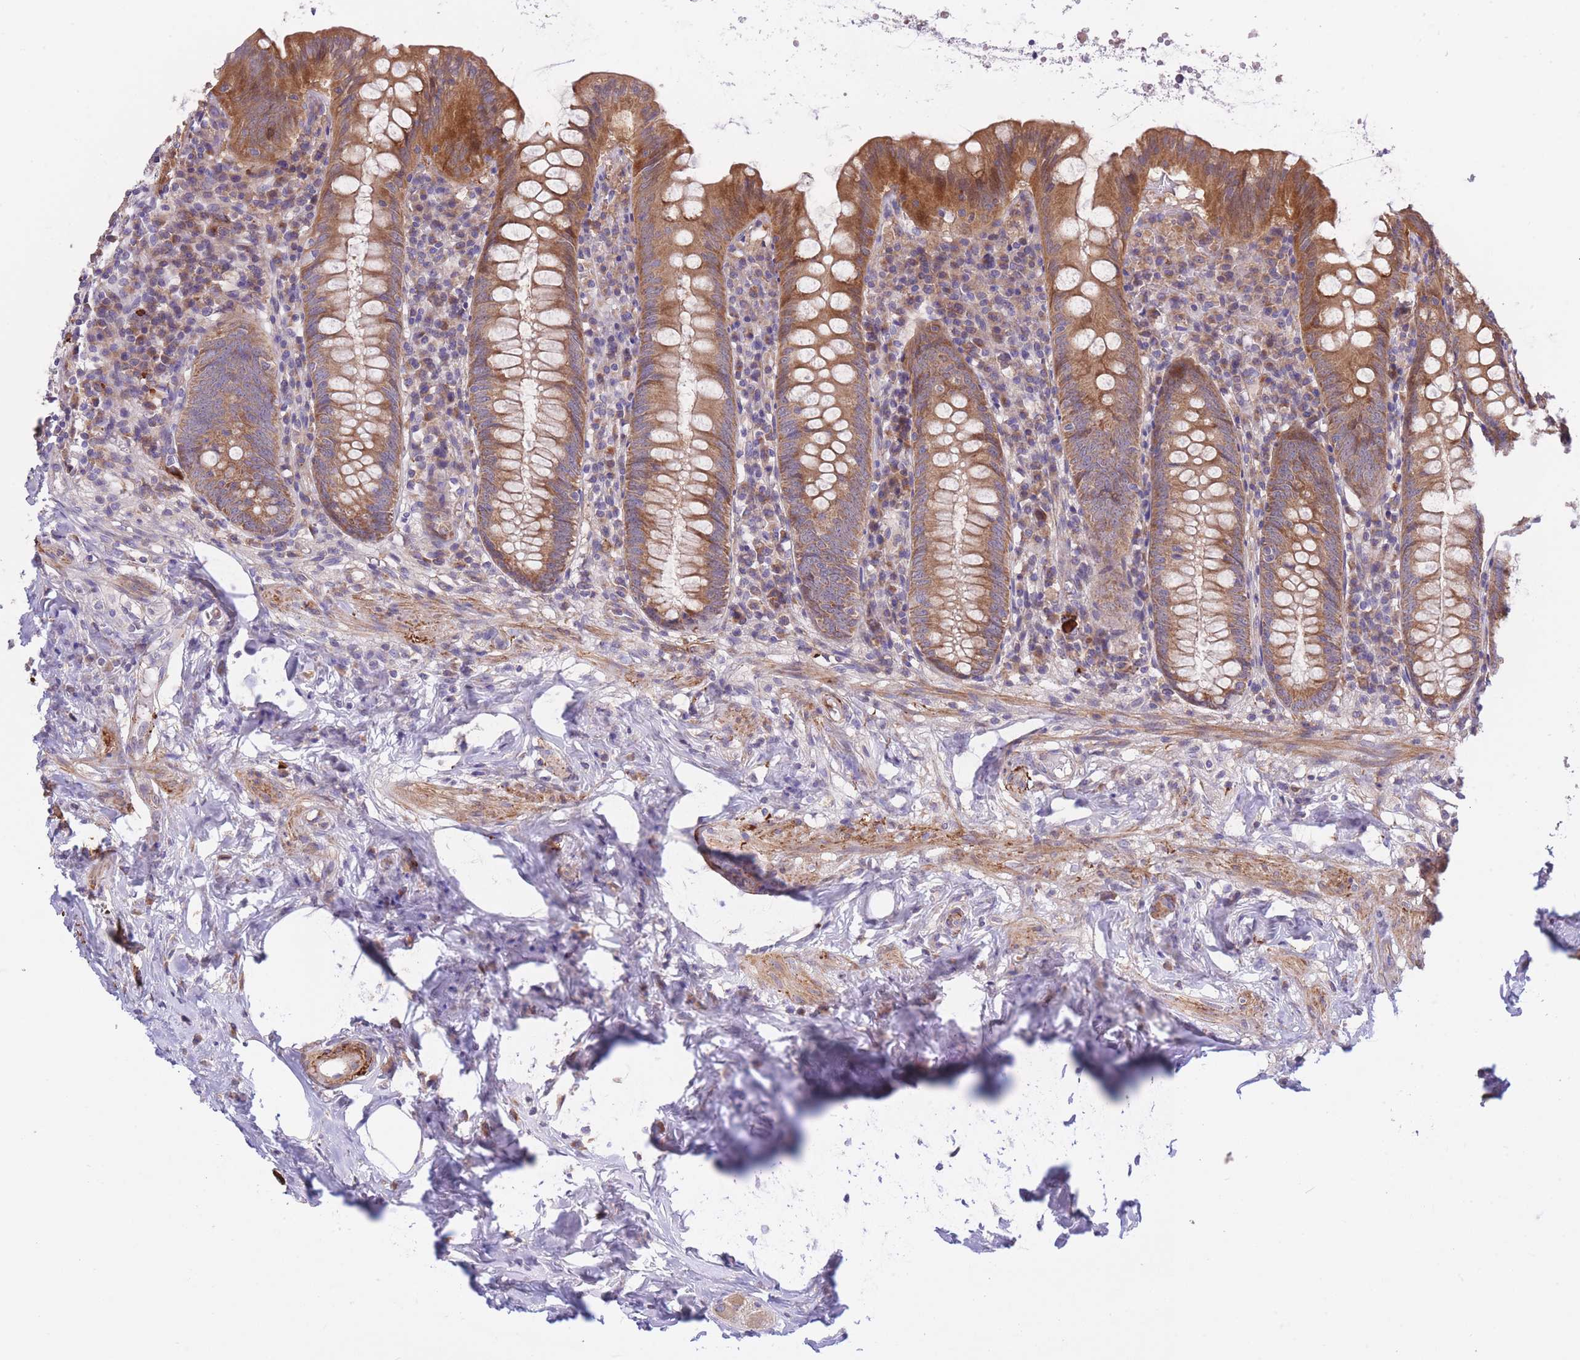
{"staining": {"intensity": "moderate", "quantity": ">75%", "location": "cytoplasmic/membranous"}, "tissue": "appendix", "cell_type": "Glandular cells", "image_type": "normal", "snomed": [{"axis": "morphology", "description": "Normal tissue, NOS"}, {"axis": "topography", "description": "Appendix"}], "caption": "Glandular cells exhibit medium levels of moderate cytoplasmic/membranous positivity in approximately >75% of cells in benign appendix. The staining is performed using DAB brown chromogen to label protein expression. The nuclei are counter-stained blue using hematoxylin.", "gene": "ATP13A2", "patient": {"sex": "female", "age": 54}}